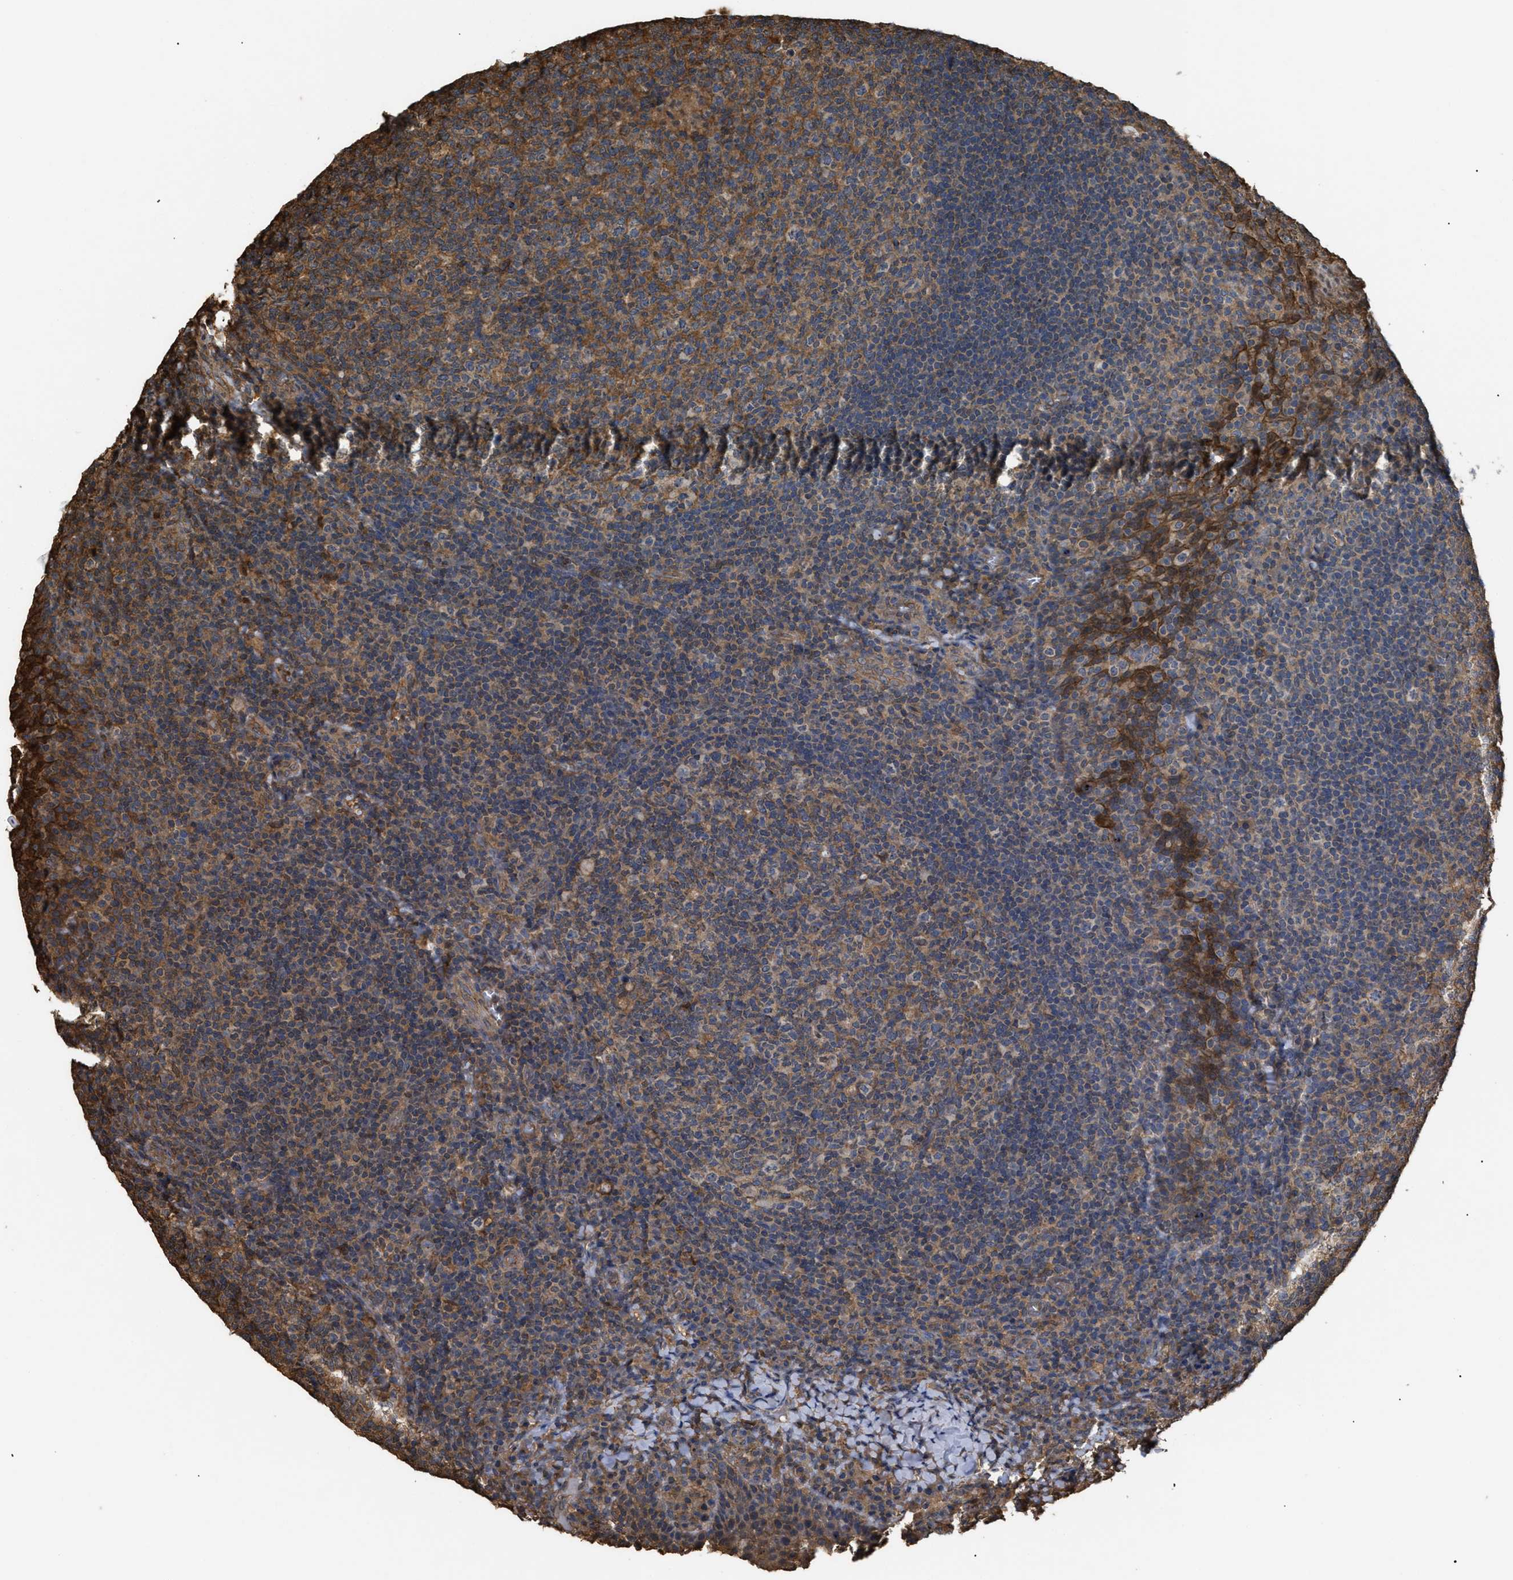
{"staining": {"intensity": "moderate", "quantity": ">75%", "location": "cytoplasmic/membranous"}, "tissue": "tonsil", "cell_type": "Germinal center cells", "image_type": "normal", "snomed": [{"axis": "morphology", "description": "Normal tissue, NOS"}, {"axis": "topography", "description": "Tonsil"}], "caption": "Tonsil stained for a protein exhibits moderate cytoplasmic/membranous positivity in germinal center cells.", "gene": "CALM1", "patient": {"sex": "male", "age": 17}}